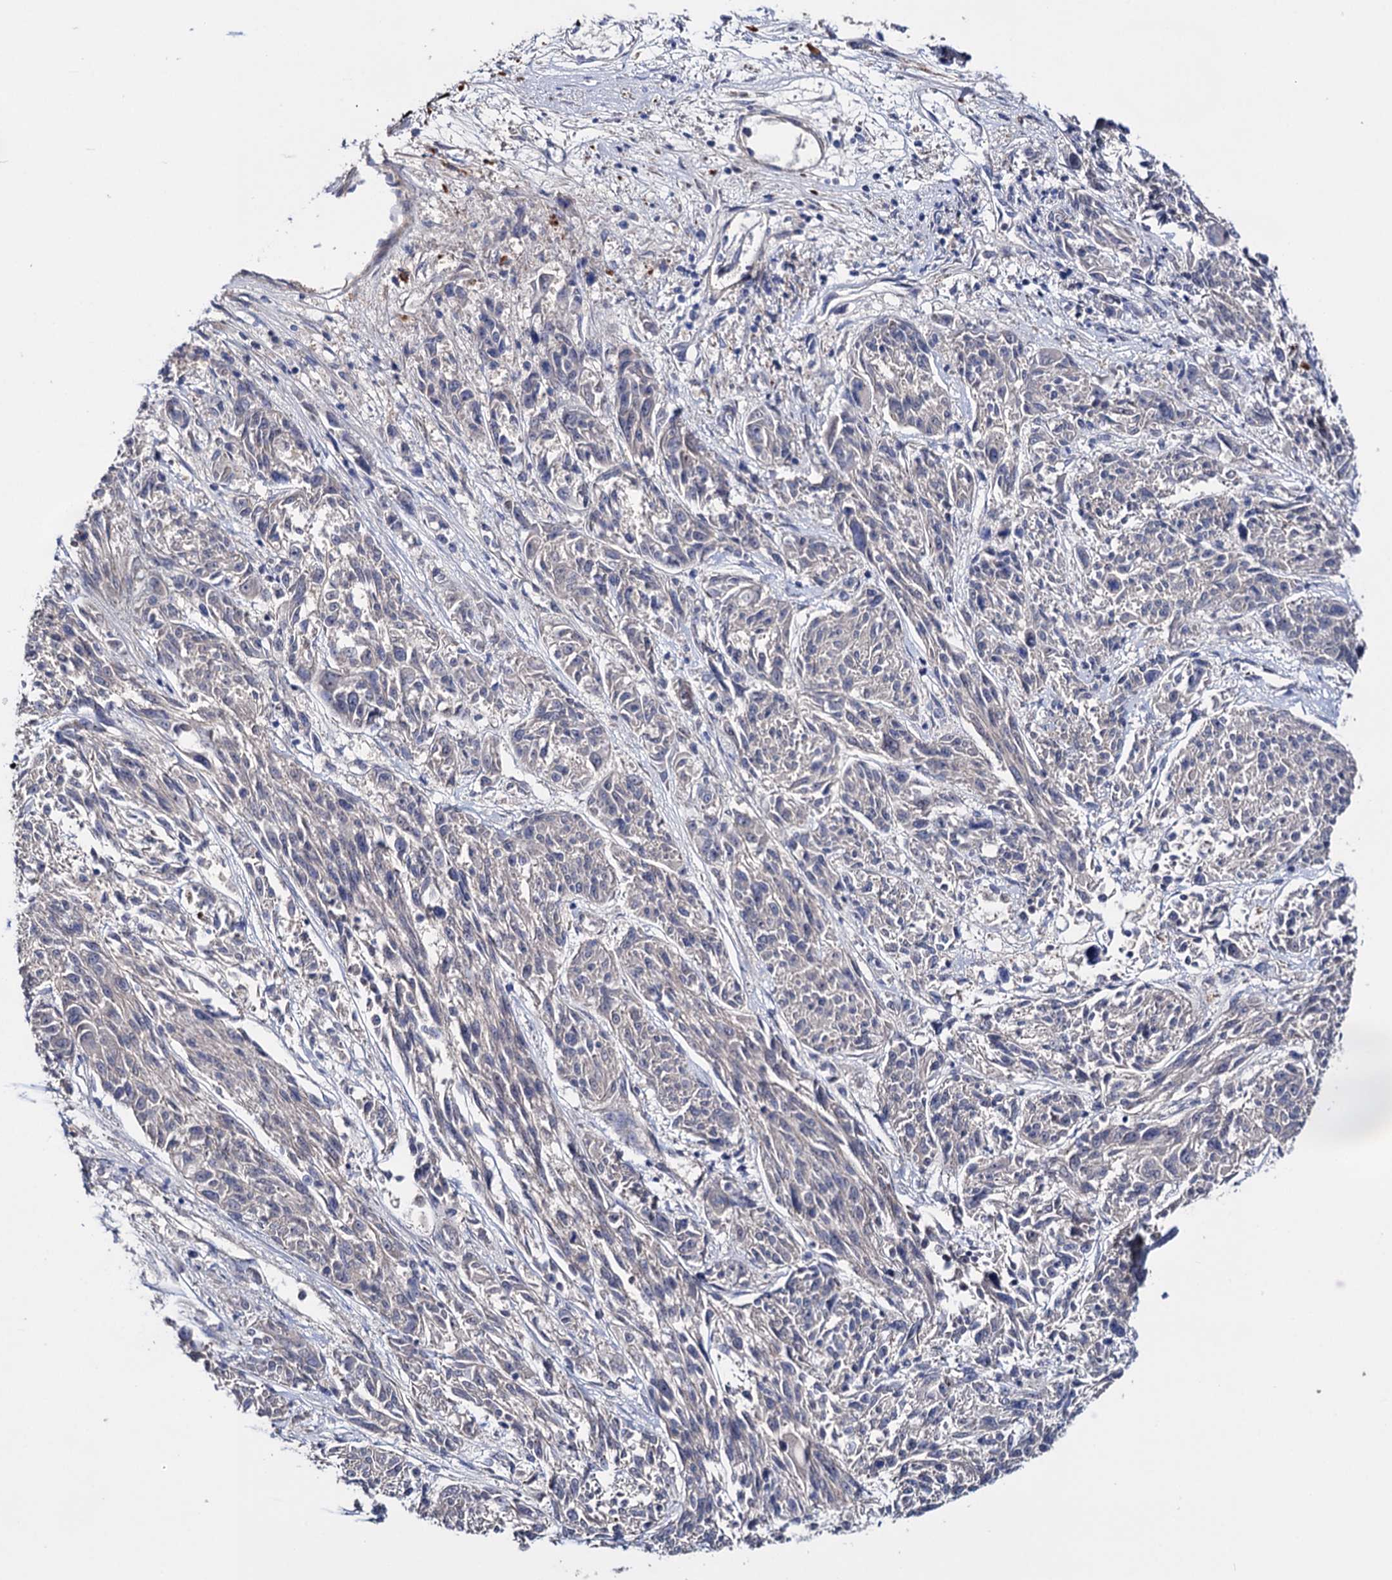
{"staining": {"intensity": "negative", "quantity": "none", "location": "none"}, "tissue": "melanoma", "cell_type": "Tumor cells", "image_type": "cancer", "snomed": [{"axis": "morphology", "description": "Malignant melanoma, NOS"}, {"axis": "topography", "description": "Skin"}], "caption": "This histopathology image is of melanoma stained with immunohistochemistry (IHC) to label a protein in brown with the nuclei are counter-stained blue. There is no expression in tumor cells.", "gene": "PPP1R32", "patient": {"sex": "male", "age": 53}}